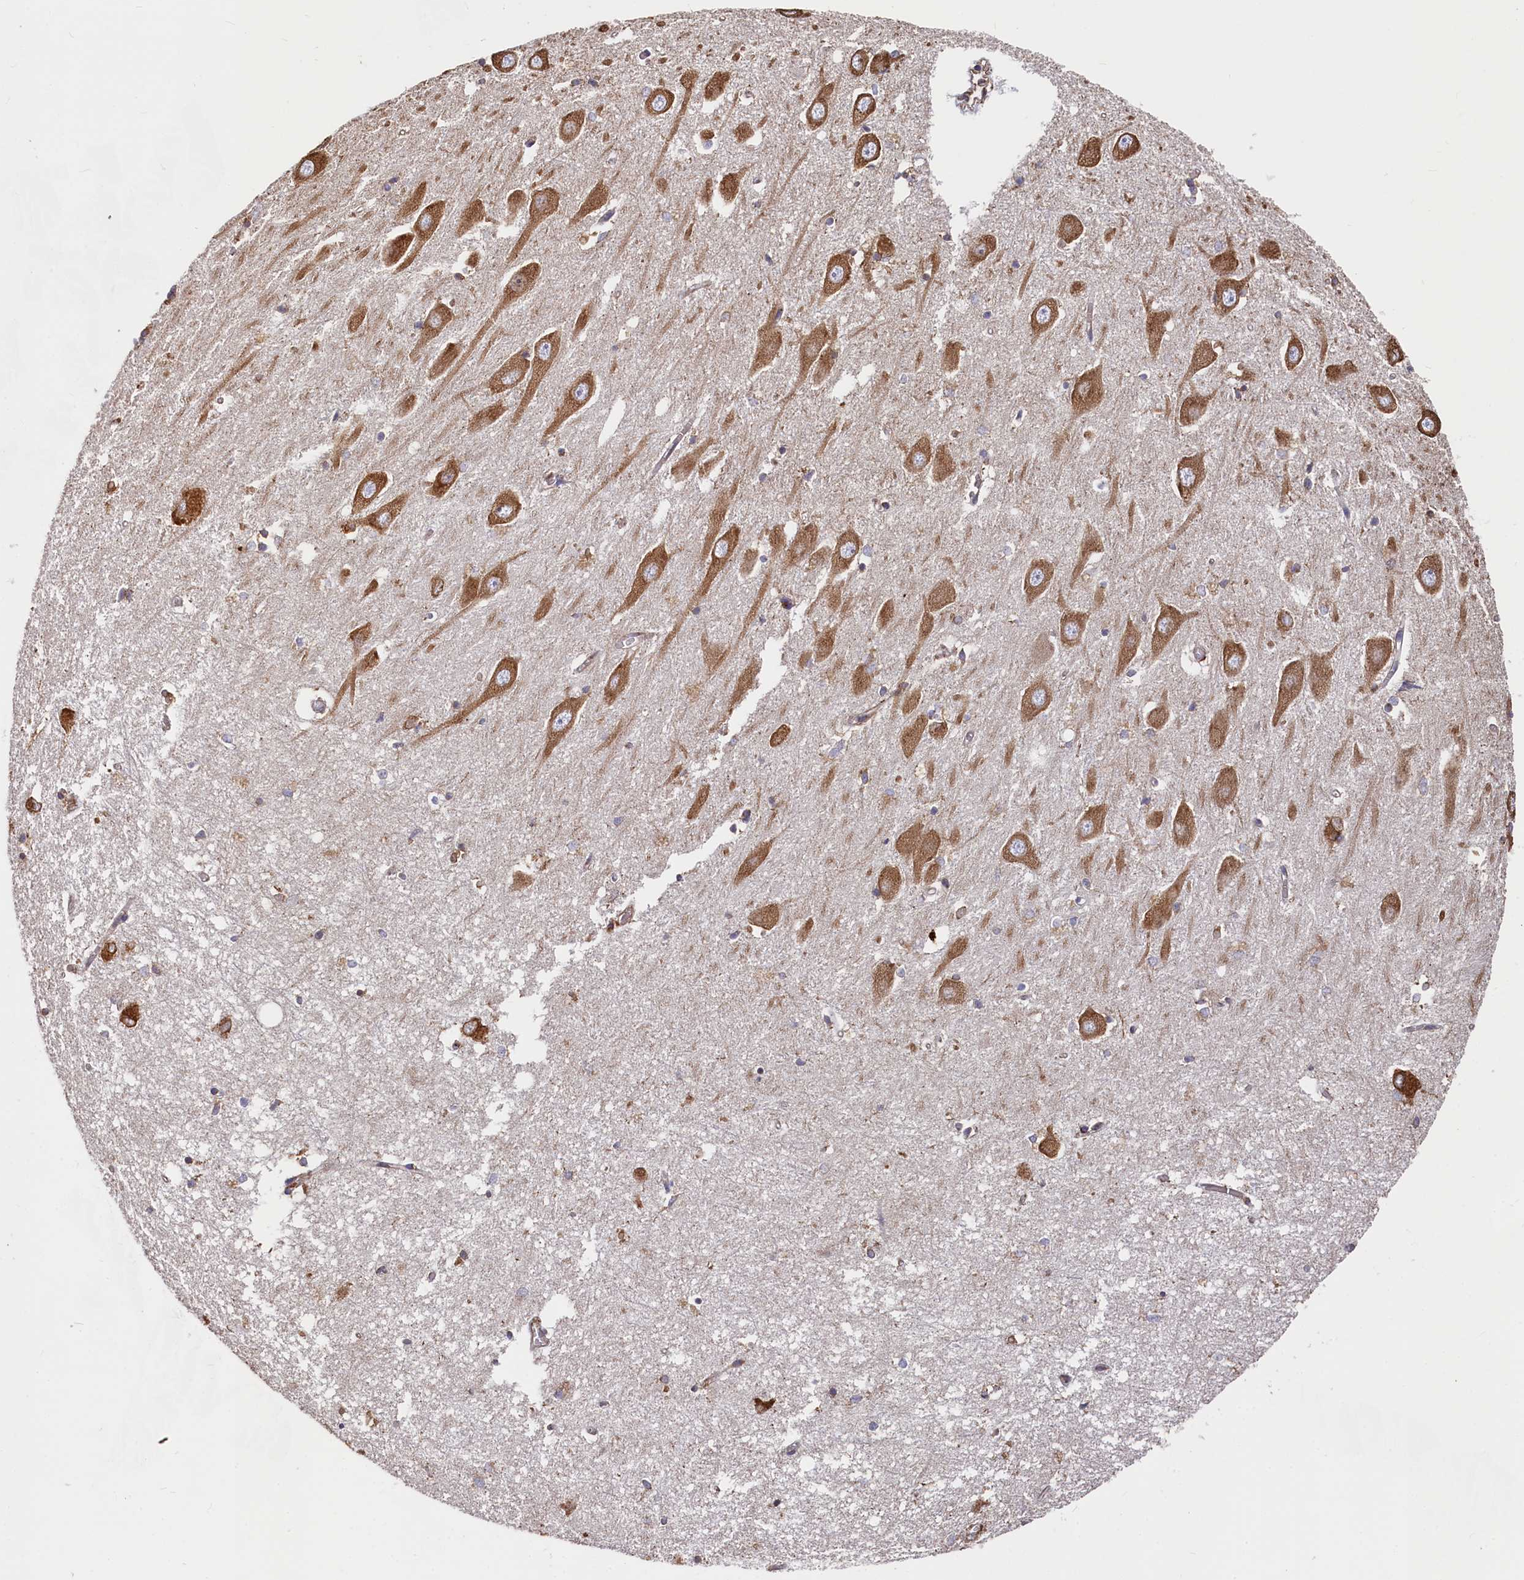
{"staining": {"intensity": "weak", "quantity": "<25%", "location": "cytoplasmic/membranous"}, "tissue": "hippocampus", "cell_type": "Glial cells", "image_type": "normal", "snomed": [{"axis": "morphology", "description": "Normal tissue, NOS"}, {"axis": "topography", "description": "Hippocampus"}], "caption": "IHC histopathology image of unremarkable hippocampus stained for a protein (brown), which displays no staining in glial cells. Nuclei are stained in blue.", "gene": "NEURL1B", "patient": {"sex": "male", "age": 70}}